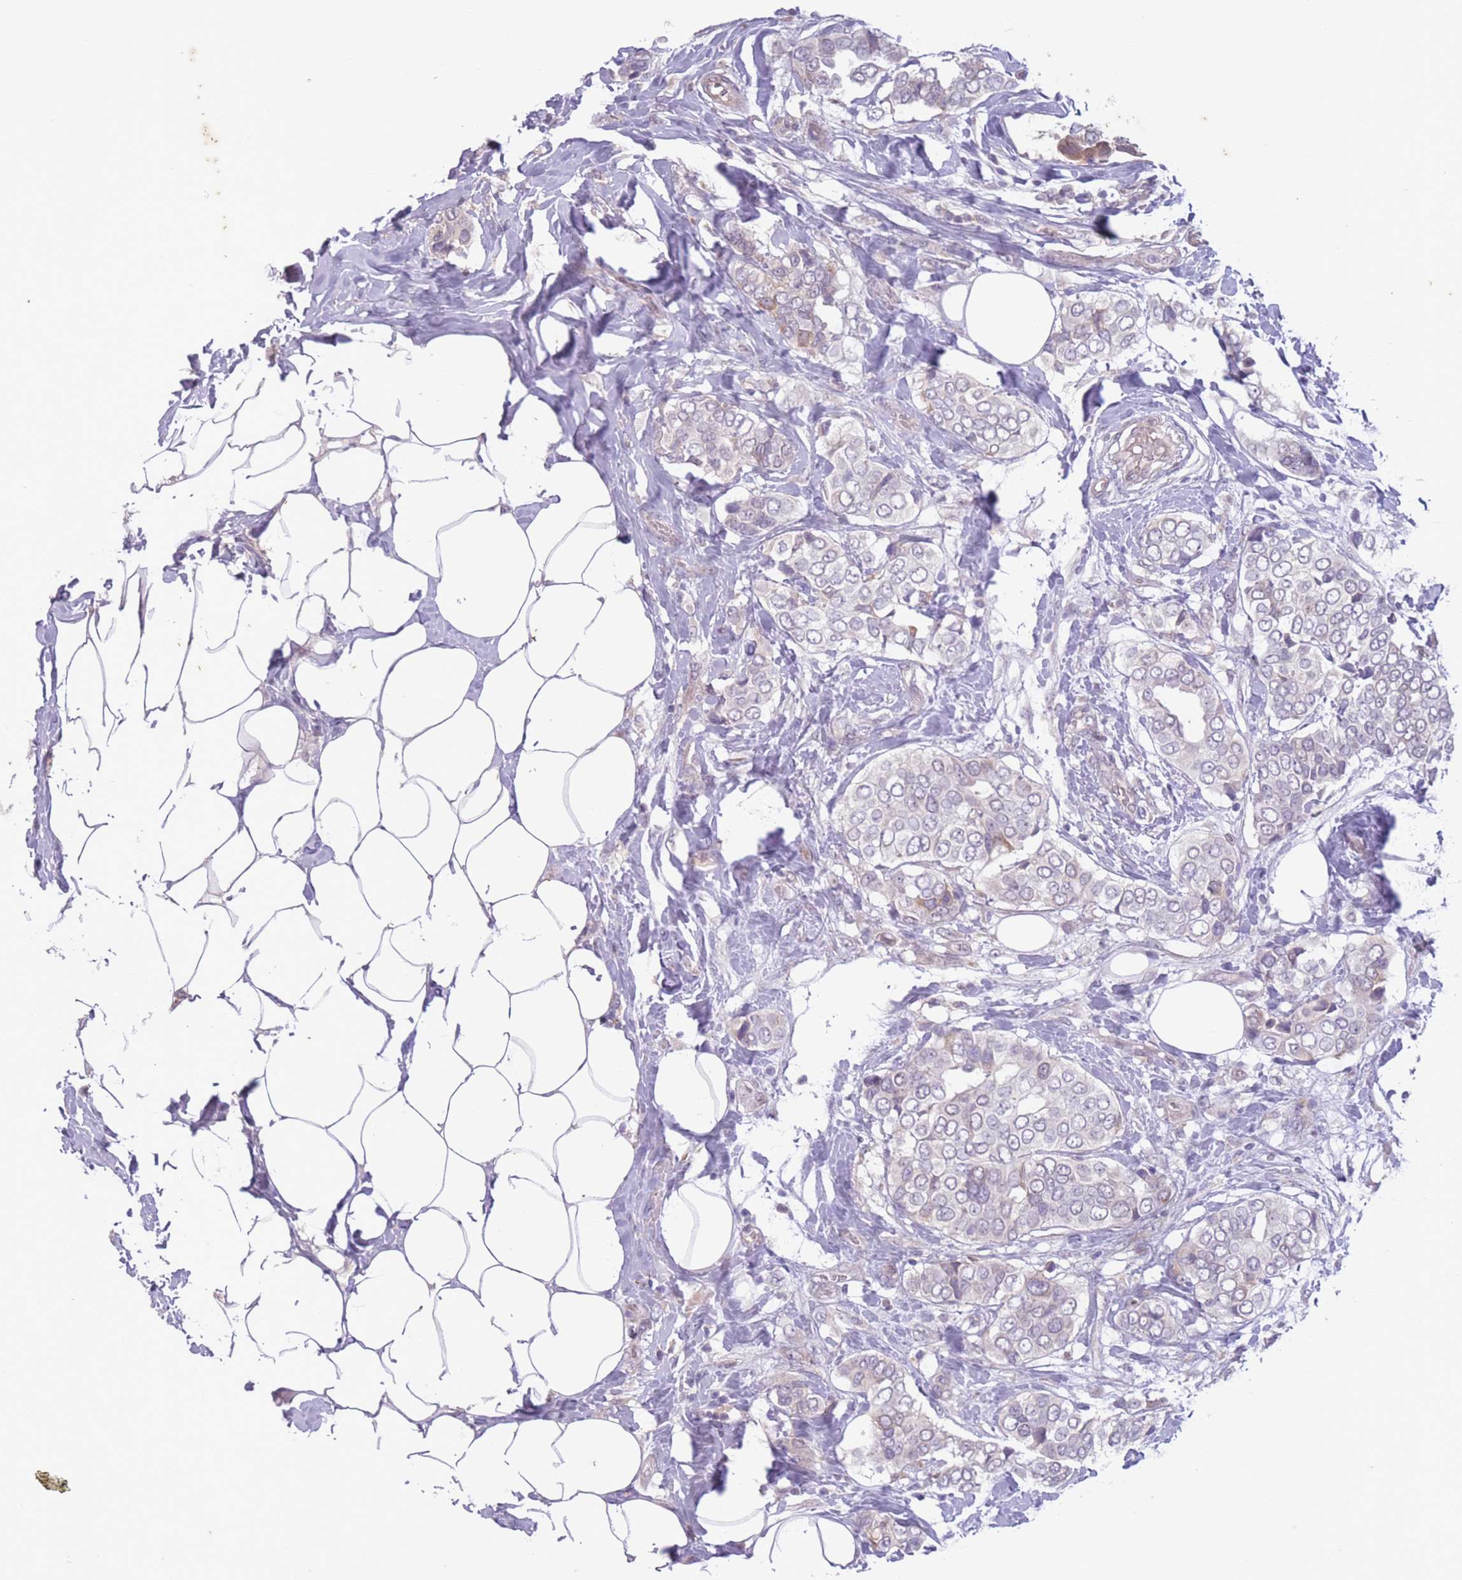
{"staining": {"intensity": "negative", "quantity": "none", "location": "none"}, "tissue": "breast cancer", "cell_type": "Tumor cells", "image_type": "cancer", "snomed": [{"axis": "morphology", "description": "Lobular carcinoma"}, {"axis": "topography", "description": "Breast"}], "caption": "Protein analysis of breast cancer demonstrates no significant expression in tumor cells.", "gene": "ARPIN", "patient": {"sex": "female", "age": 51}}